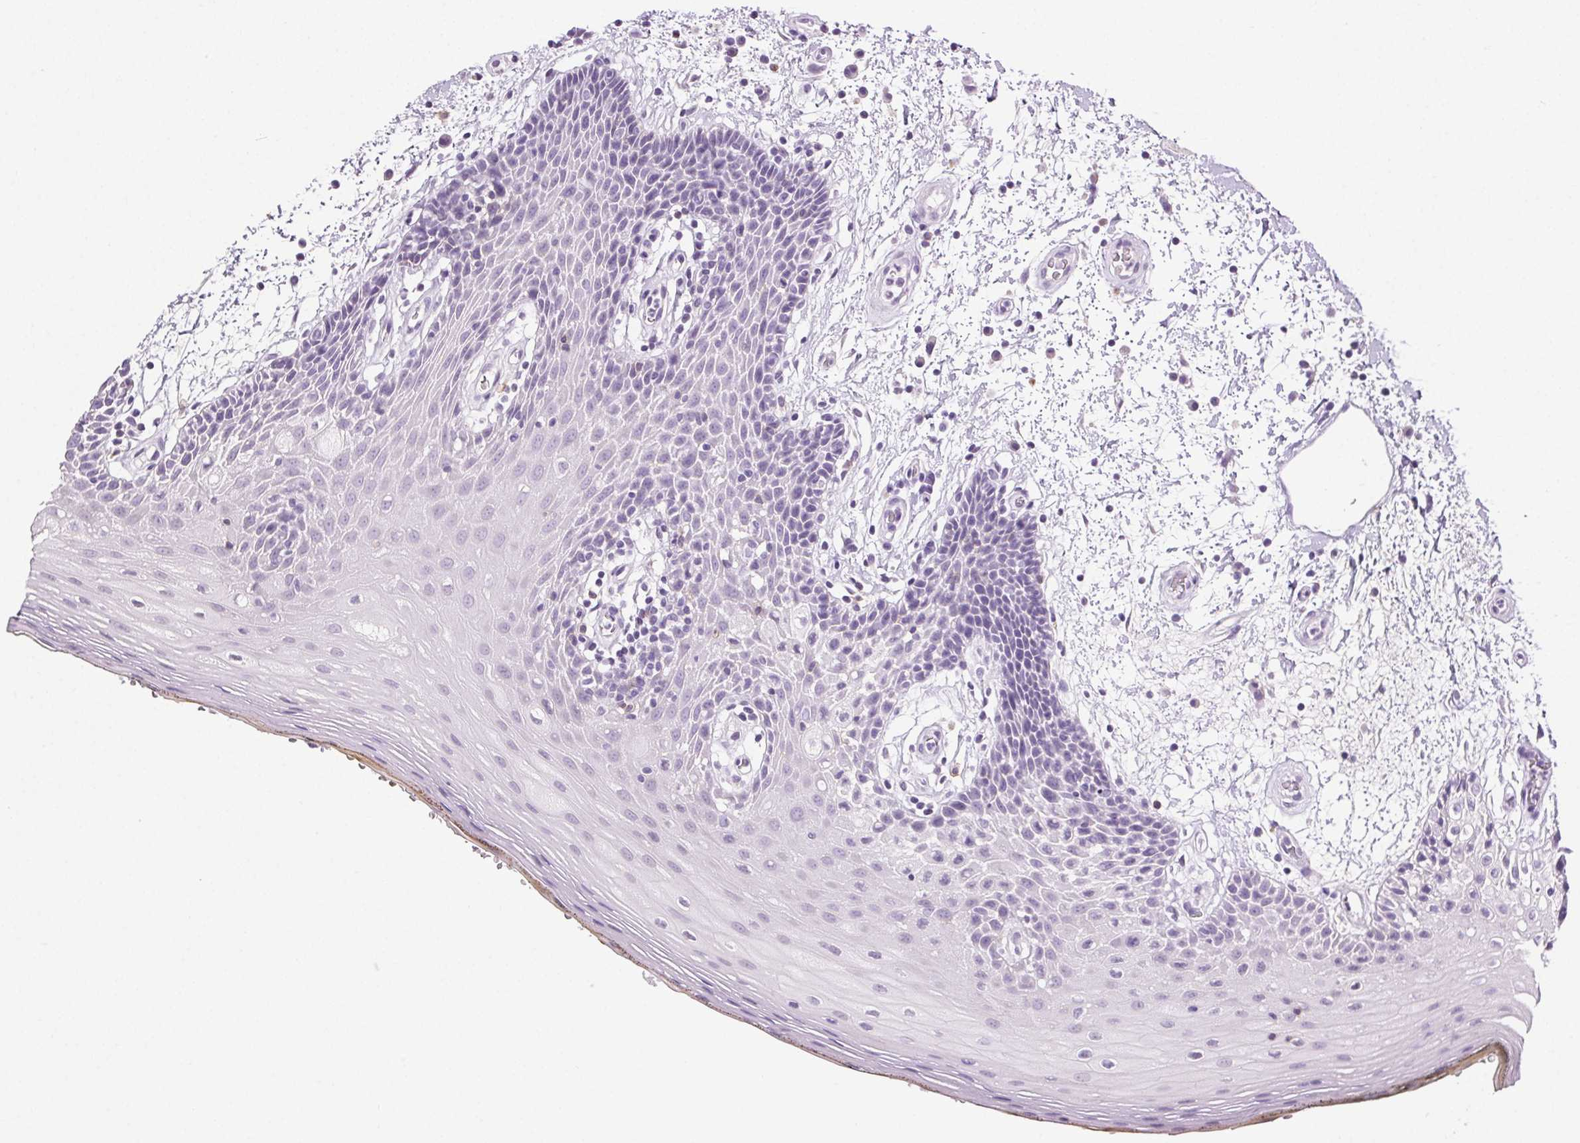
{"staining": {"intensity": "negative", "quantity": "none", "location": "none"}, "tissue": "oral mucosa", "cell_type": "Squamous epithelial cells", "image_type": "normal", "snomed": [{"axis": "morphology", "description": "Normal tissue, NOS"}, {"axis": "morphology", "description": "Squamous cell carcinoma, NOS"}, {"axis": "topography", "description": "Oral tissue"}, {"axis": "topography", "description": "Head-Neck"}], "caption": "Immunohistochemical staining of unremarkable oral mucosa shows no significant positivity in squamous epithelial cells. The staining was performed using DAB (3,3'-diaminobenzidine) to visualize the protein expression in brown, while the nuclei were stained in blue with hematoxylin (Magnification: 20x).", "gene": "AKAP5", "patient": {"sex": "male", "age": 52}}